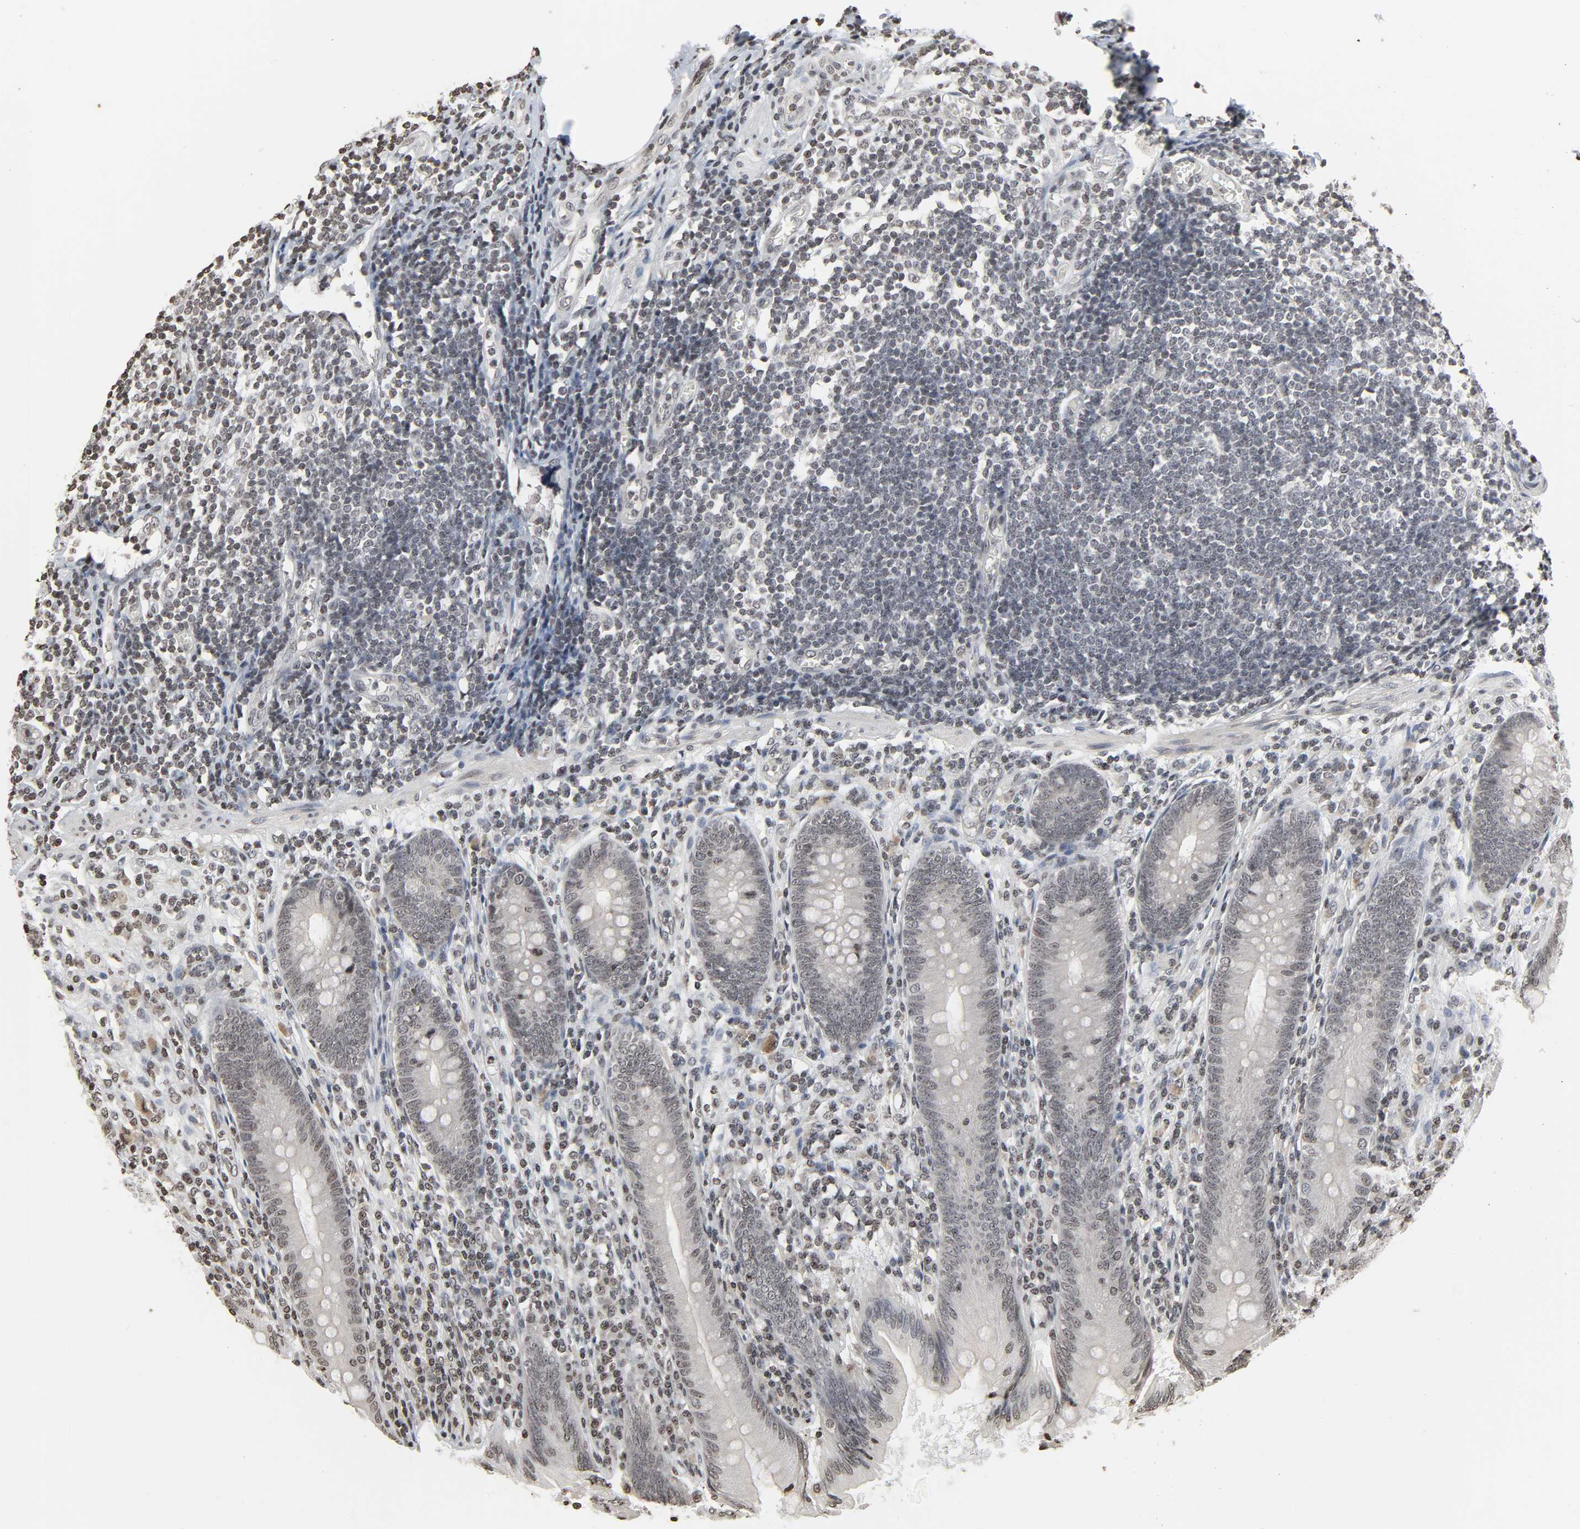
{"staining": {"intensity": "moderate", "quantity": ">75%", "location": "nuclear"}, "tissue": "appendix", "cell_type": "Glandular cells", "image_type": "normal", "snomed": [{"axis": "morphology", "description": "Normal tissue, NOS"}, {"axis": "morphology", "description": "Inflammation, NOS"}, {"axis": "topography", "description": "Appendix"}], "caption": "IHC of normal human appendix demonstrates medium levels of moderate nuclear positivity in about >75% of glandular cells.", "gene": "ELAVL1", "patient": {"sex": "male", "age": 46}}